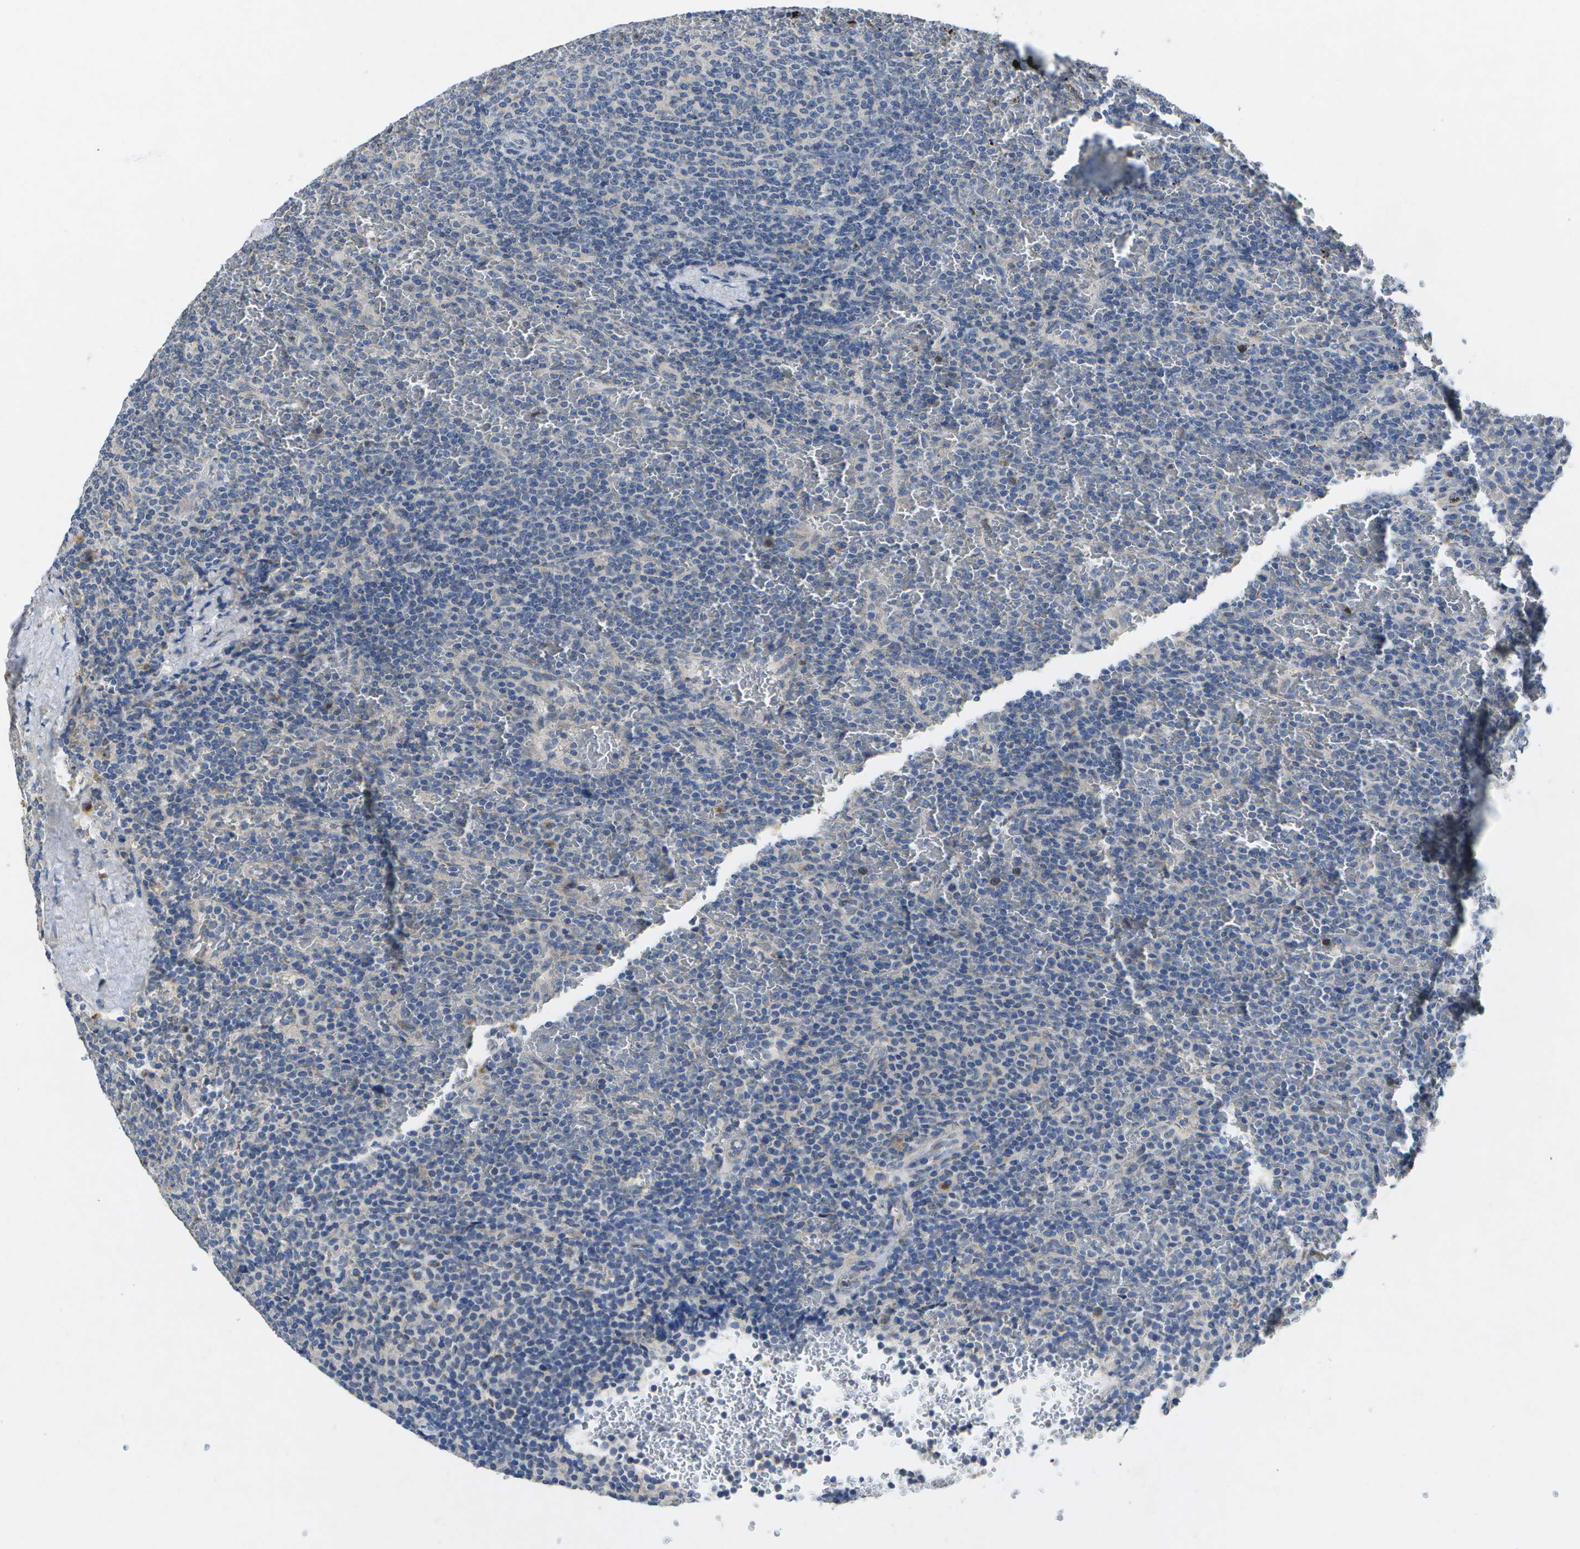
{"staining": {"intensity": "negative", "quantity": "none", "location": "none"}, "tissue": "lymphoma", "cell_type": "Tumor cells", "image_type": "cancer", "snomed": [{"axis": "morphology", "description": "Malignant lymphoma, non-Hodgkin's type, Low grade"}, {"axis": "topography", "description": "Spleen"}], "caption": "A histopathology image of human lymphoma is negative for staining in tumor cells.", "gene": "KDELR1", "patient": {"sex": "female", "age": 77}}